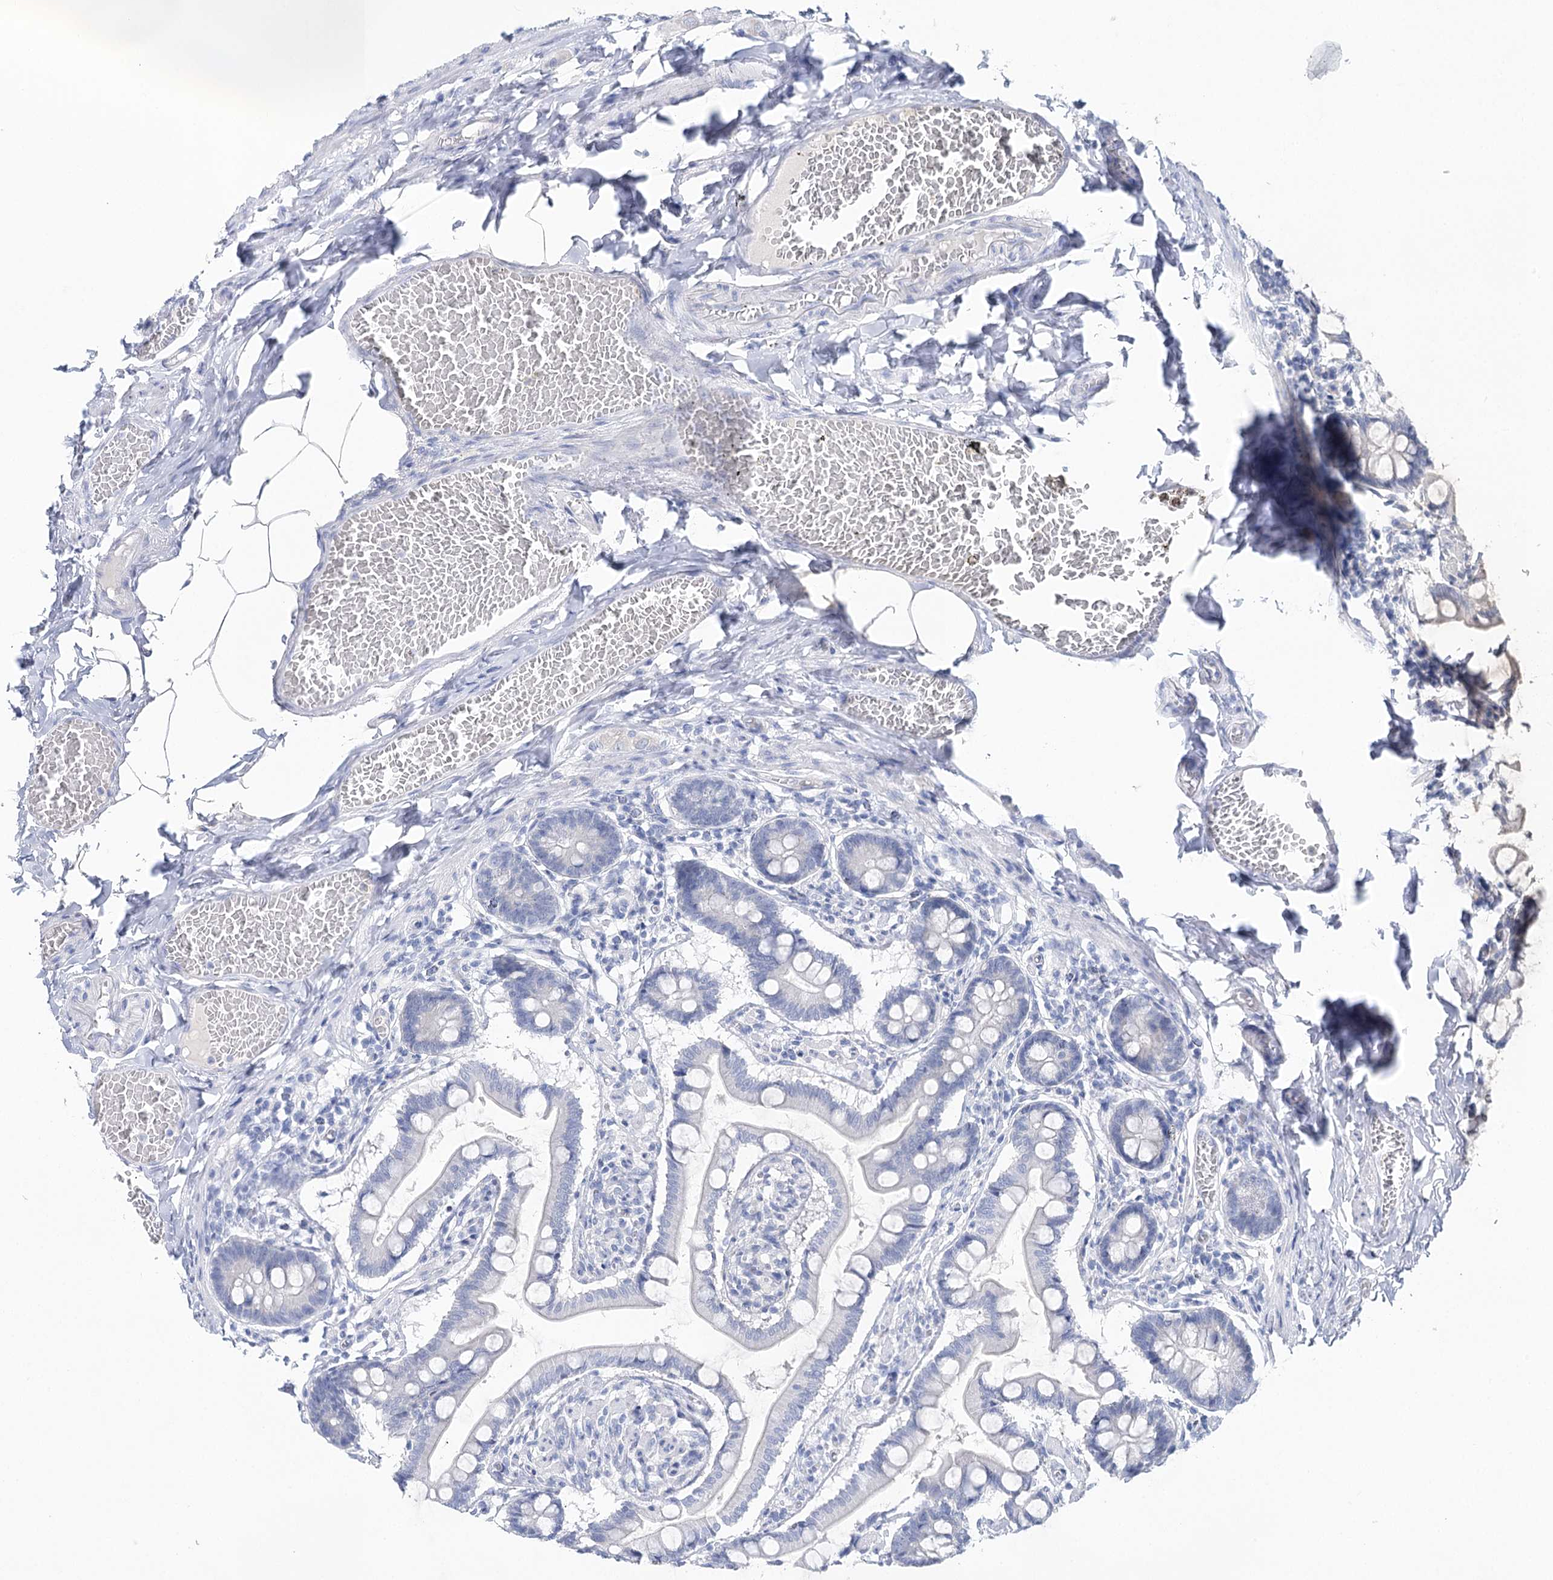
{"staining": {"intensity": "negative", "quantity": "none", "location": "none"}, "tissue": "small intestine", "cell_type": "Glandular cells", "image_type": "normal", "snomed": [{"axis": "morphology", "description": "Normal tissue, NOS"}, {"axis": "topography", "description": "Small intestine"}], "caption": "Immunohistochemical staining of unremarkable human small intestine exhibits no significant staining in glandular cells. Nuclei are stained in blue.", "gene": "CSN3", "patient": {"sex": "male", "age": 41}}